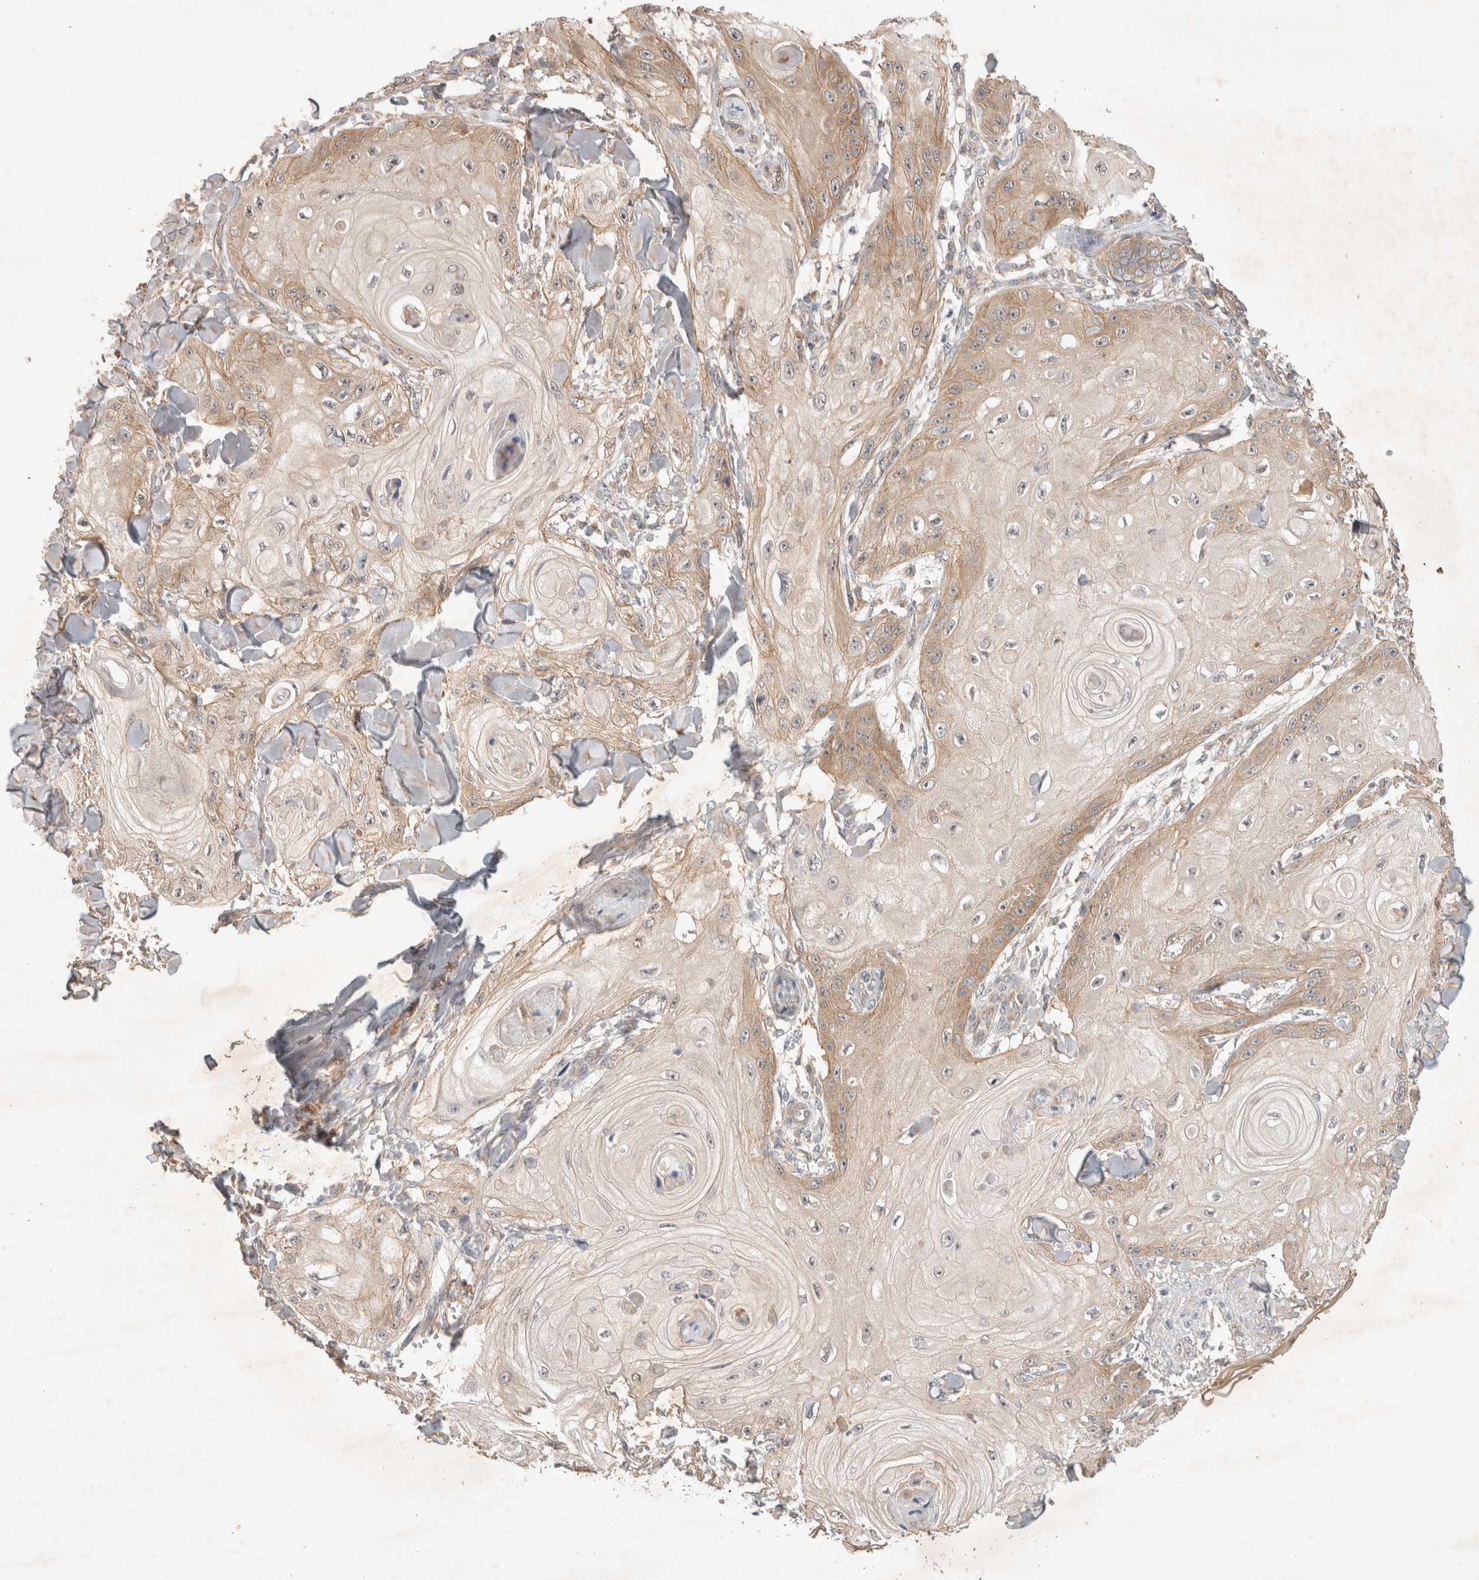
{"staining": {"intensity": "weak", "quantity": ">75%", "location": "cytoplasmic/membranous"}, "tissue": "skin cancer", "cell_type": "Tumor cells", "image_type": "cancer", "snomed": [{"axis": "morphology", "description": "Squamous cell carcinoma, NOS"}, {"axis": "topography", "description": "Skin"}], "caption": "Squamous cell carcinoma (skin) stained with a brown dye shows weak cytoplasmic/membranous positive expression in about >75% of tumor cells.", "gene": "YES1", "patient": {"sex": "male", "age": 74}}